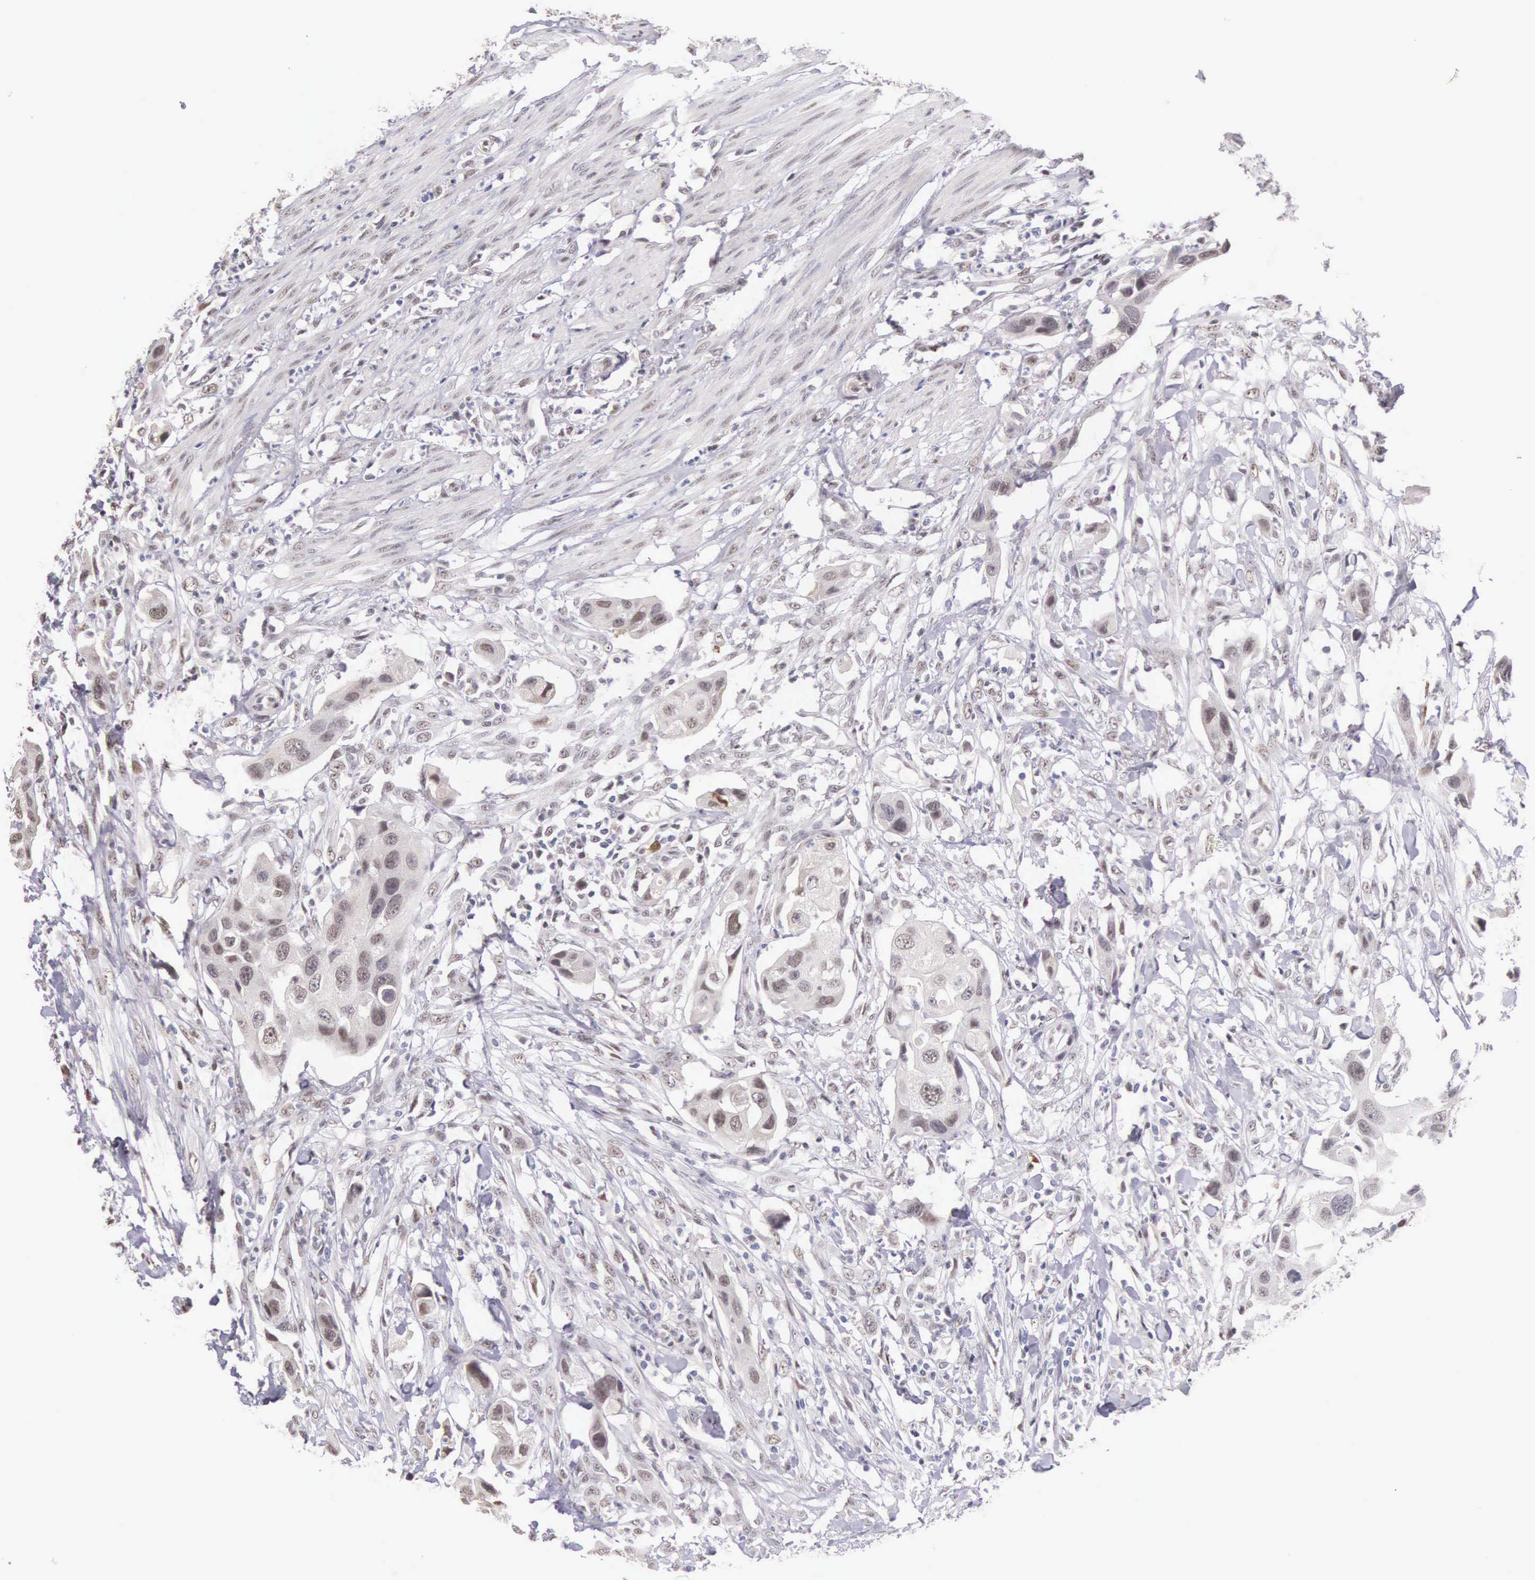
{"staining": {"intensity": "weak", "quantity": "<25%", "location": "nuclear"}, "tissue": "urothelial cancer", "cell_type": "Tumor cells", "image_type": "cancer", "snomed": [{"axis": "morphology", "description": "Urothelial carcinoma, High grade"}, {"axis": "topography", "description": "Urinary bladder"}], "caption": "Immunohistochemistry image of neoplastic tissue: urothelial cancer stained with DAB demonstrates no significant protein expression in tumor cells. (DAB (3,3'-diaminobenzidine) immunohistochemistry with hematoxylin counter stain).", "gene": "HMGXB4", "patient": {"sex": "male", "age": 55}}